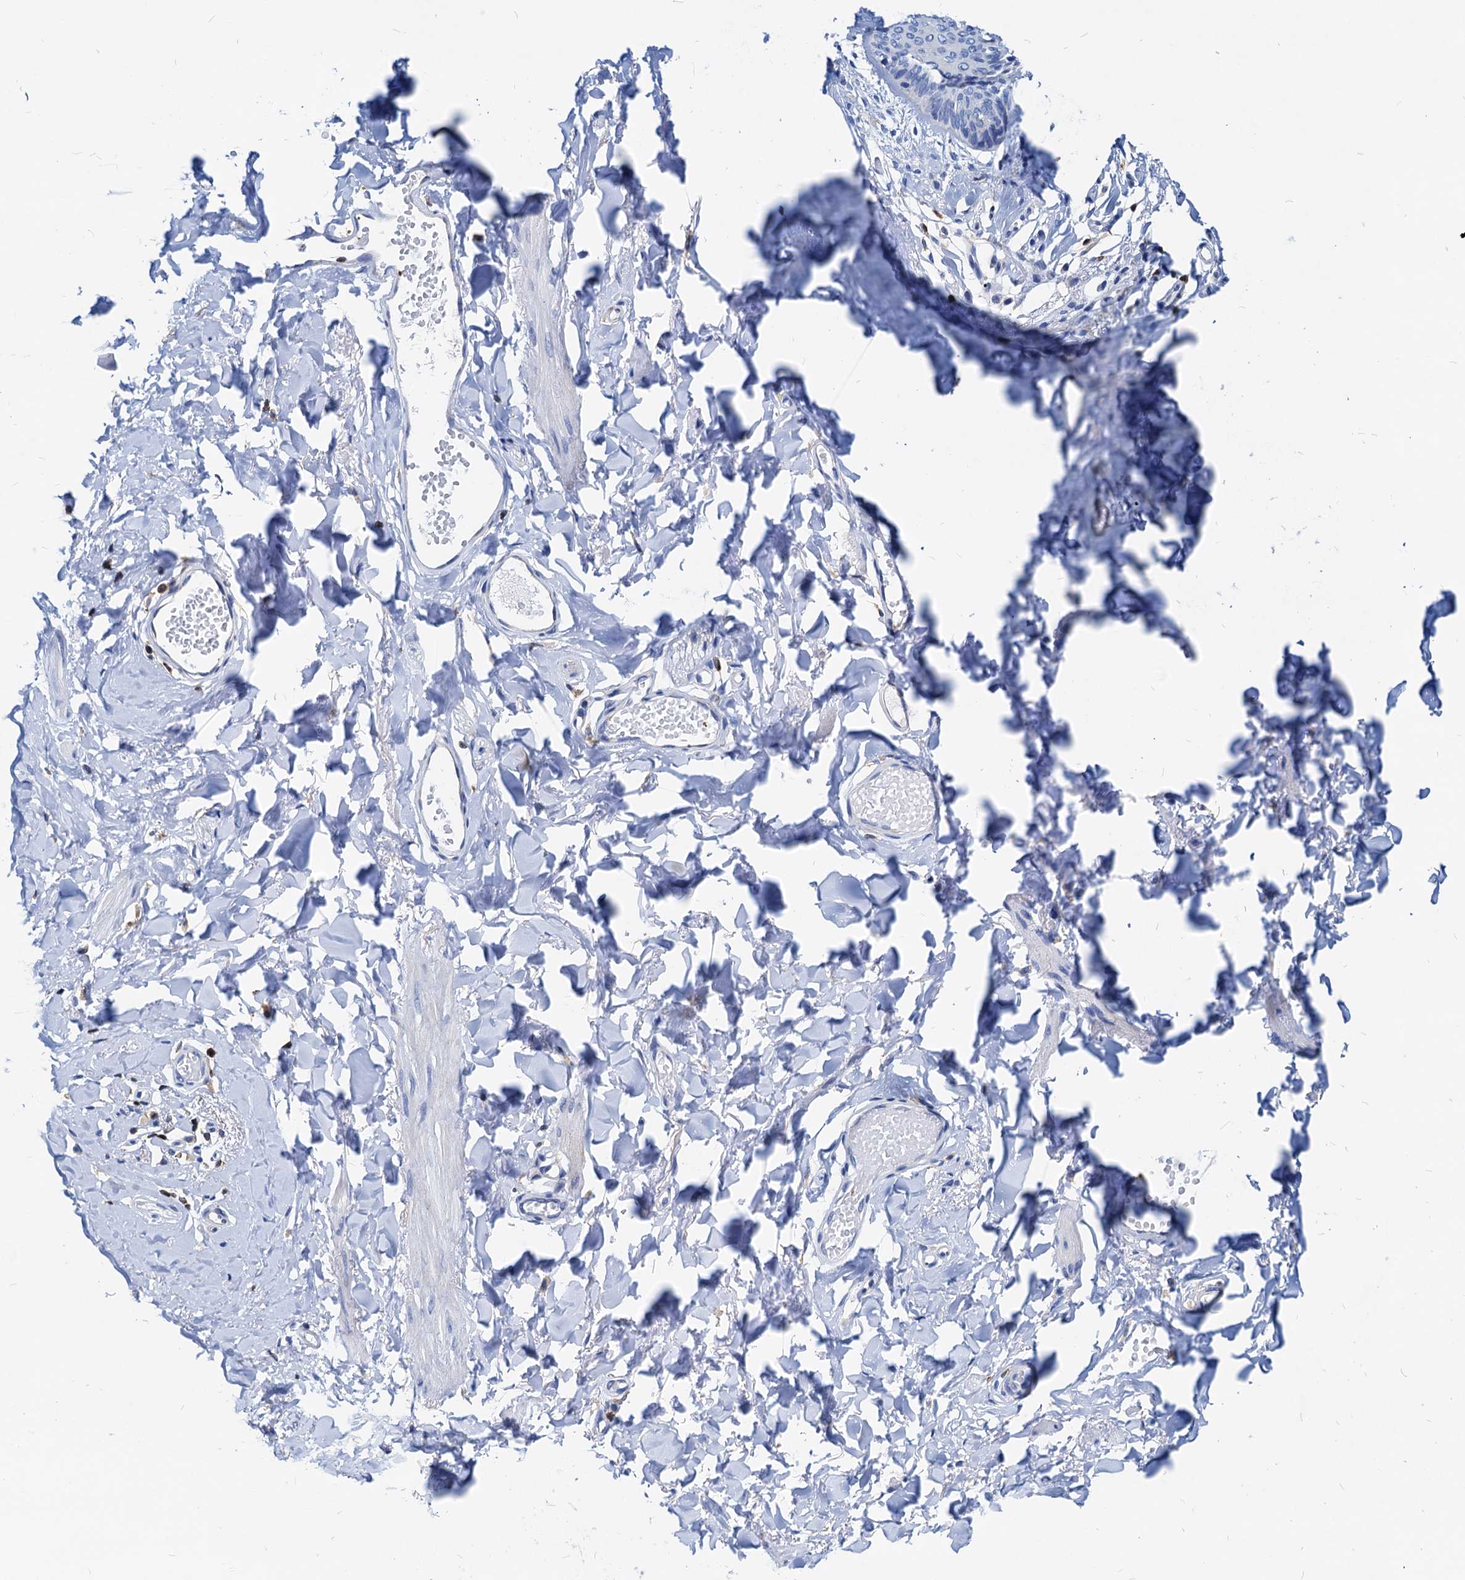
{"staining": {"intensity": "weak", "quantity": "<25%", "location": "cytoplasmic/membranous"}, "tissue": "skin", "cell_type": "Epidermal cells", "image_type": "normal", "snomed": [{"axis": "morphology", "description": "Normal tissue, NOS"}, {"axis": "morphology", "description": "Inflammation, NOS"}, {"axis": "topography", "description": "Vulva"}], "caption": "Epidermal cells are negative for protein expression in normal human skin. (Brightfield microscopy of DAB immunohistochemistry (IHC) at high magnification).", "gene": "LCP2", "patient": {"sex": "female", "age": 84}}